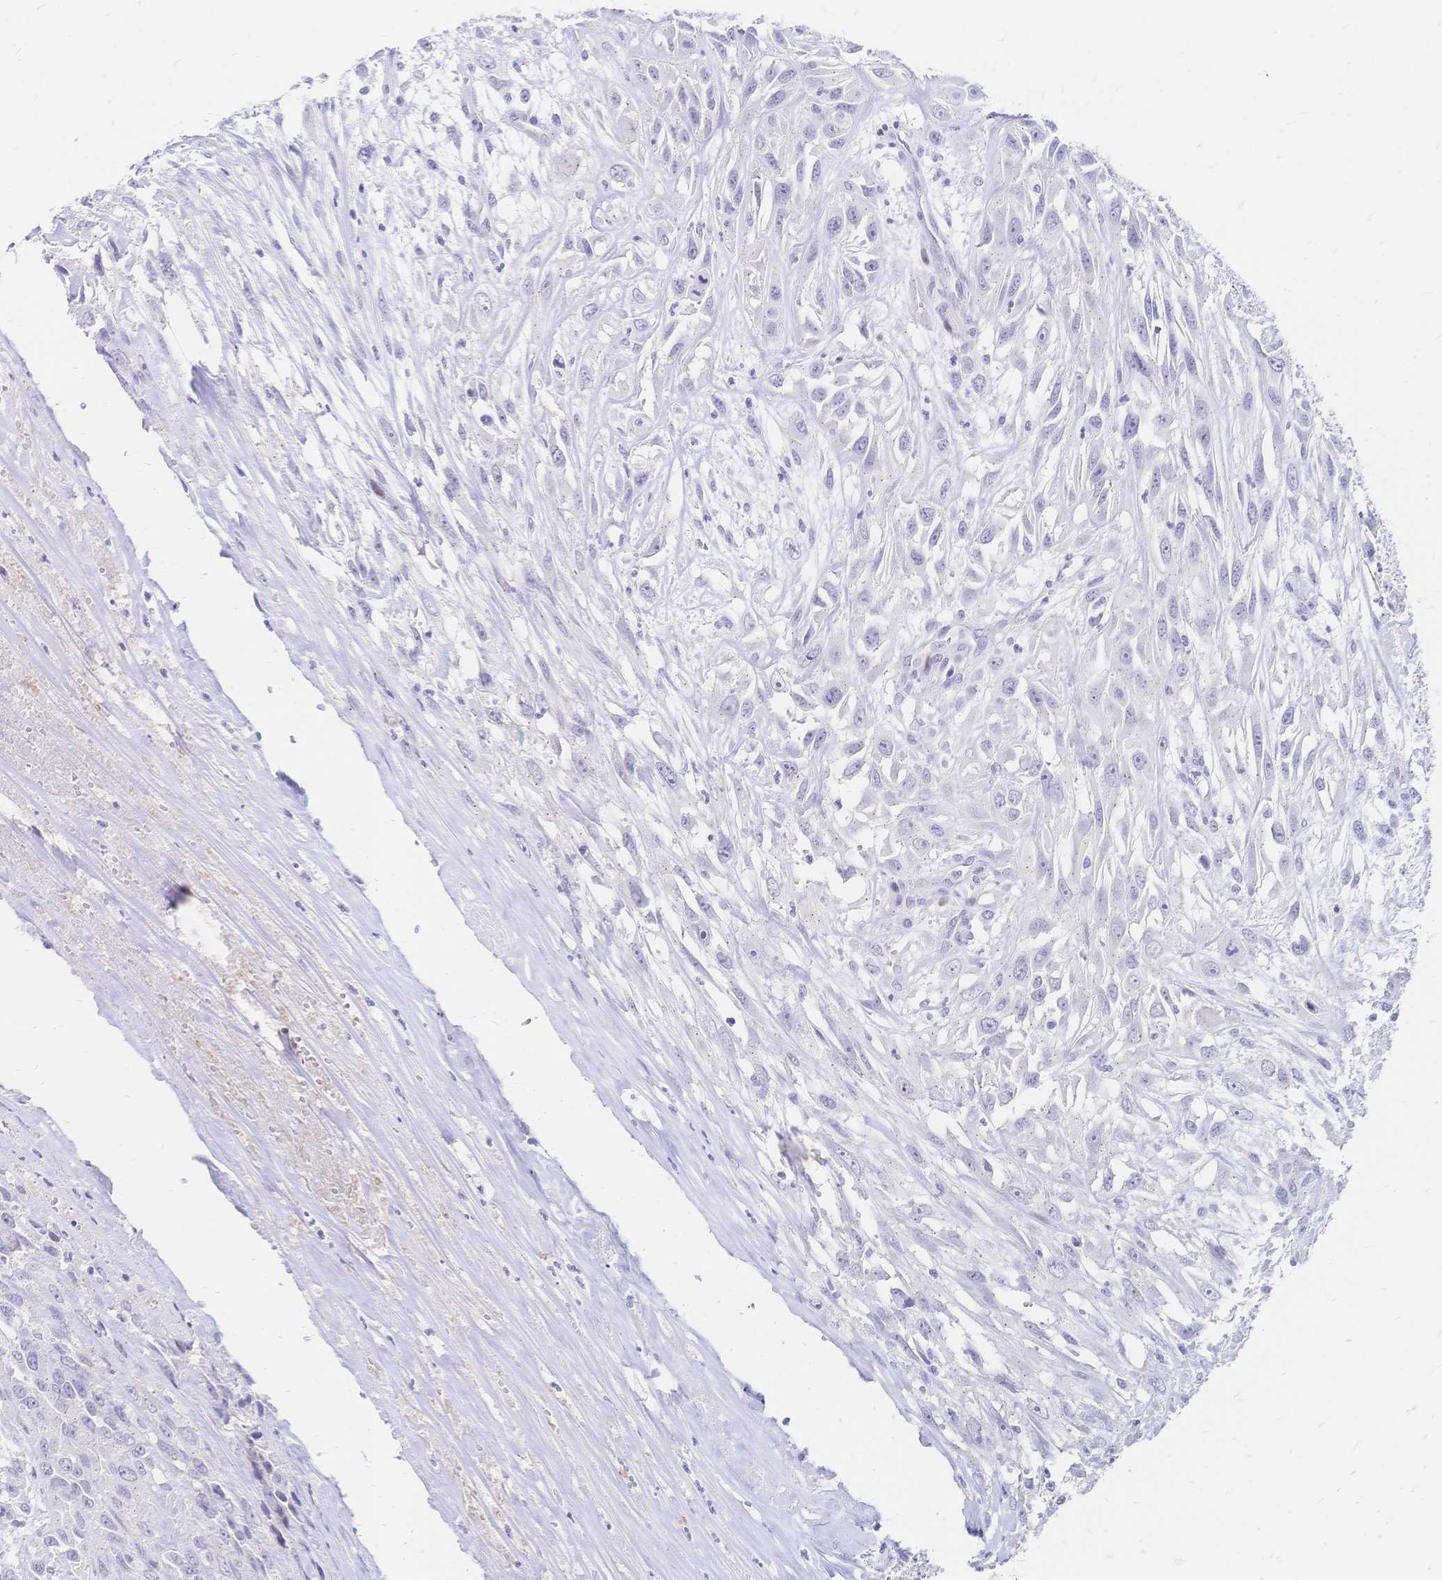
{"staining": {"intensity": "negative", "quantity": "none", "location": "none"}, "tissue": "urothelial cancer", "cell_type": "Tumor cells", "image_type": "cancer", "snomed": [{"axis": "morphology", "description": "Urothelial carcinoma, High grade"}, {"axis": "topography", "description": "Urinary bladder"}], "caption": "Immunohistochemistry (IHC) of human urothelial cancer shows no expression in tumor cells. The staining was performed using DAB to visualize the protein expression in brown, while the nuclei were stained in blue with hematoxylin (Magnification: 20x).", "gene": "PSORS1C2", "patient": {"sex": "male", "age": 67}}